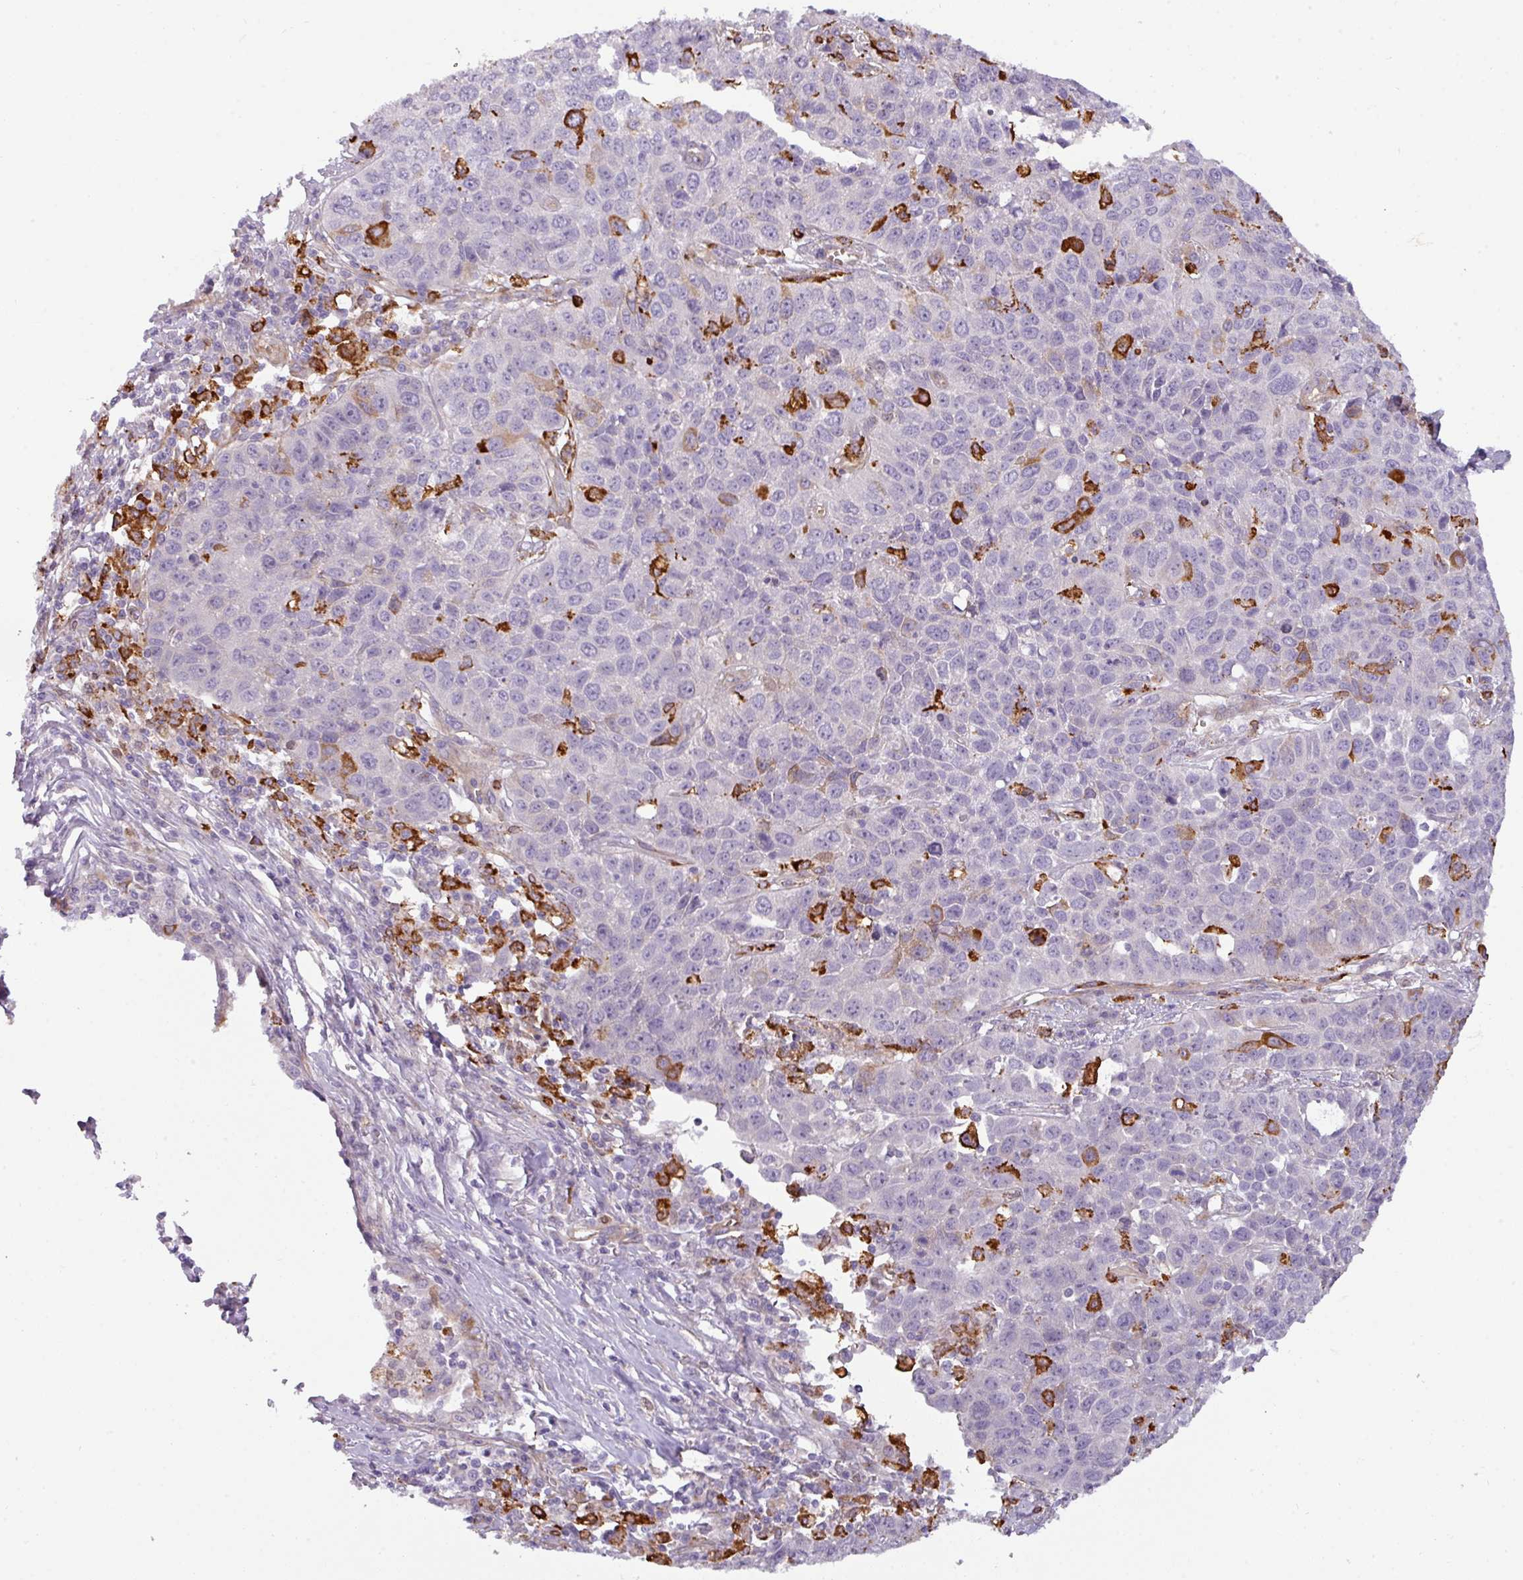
{"staining": {"intensity": "strong", "quantity": "<25%", "location": "cytoplasmic/membranous"}, "tissue": "lung cancer", "cell_type": "Tumor cells", "image_type": "cancer", "snomed": [{"axis": "morphology", "description": "Squamous cell carcinoma, NOS"}, {"axis": "topography", "description": "Lung"}], "caption": "Brown immunohistochemical staining in squamous cell carcinoma (lung) reveals strong cytoplasmic/membranous positivity in about <25% of tumor cells.", "gene": "BUD23", "patient": {"sex": "male", "age": 76}}